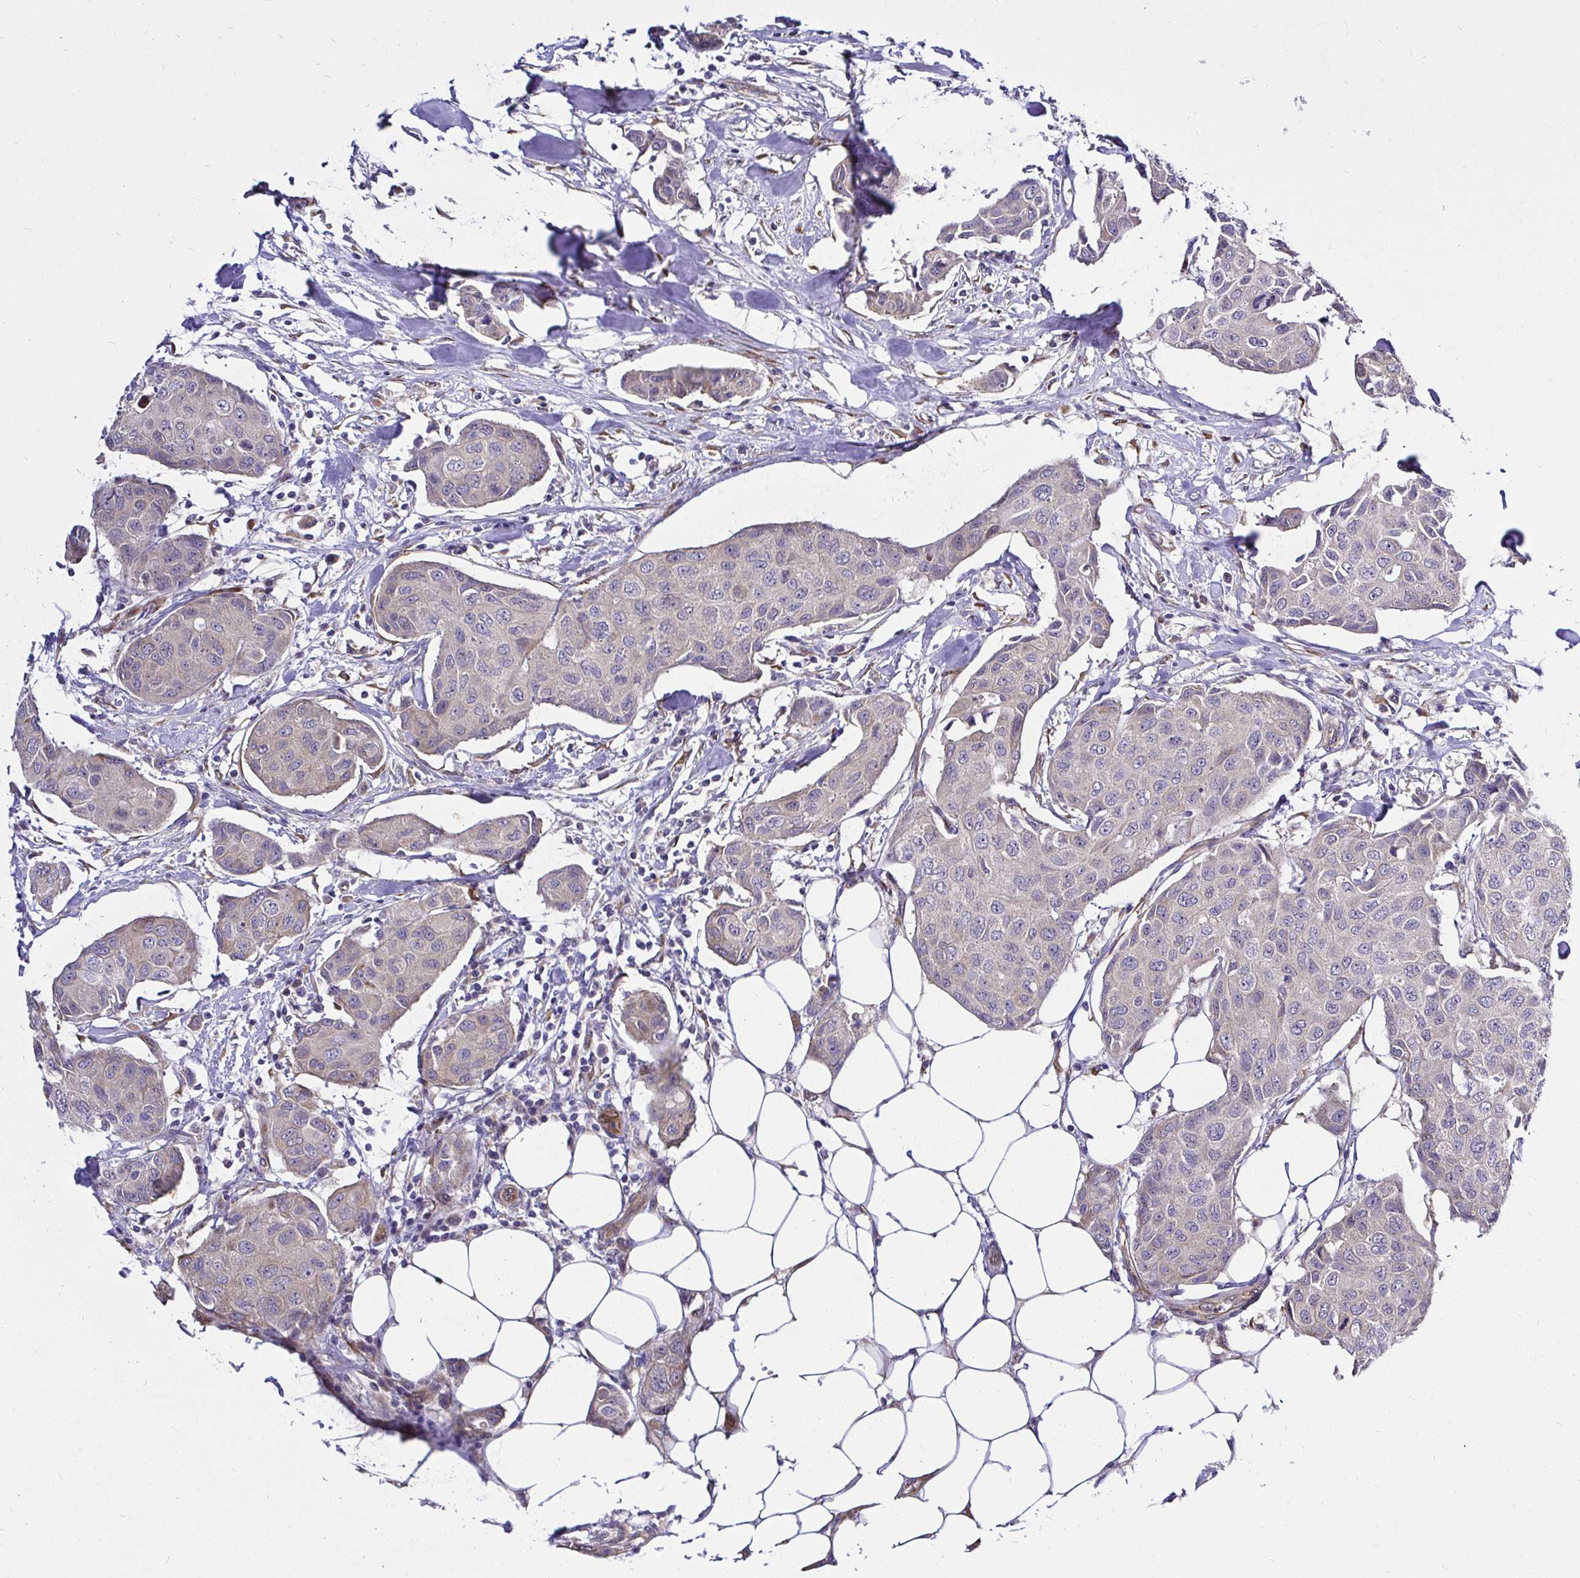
{"staining": {"intensity": "negative", "quantity": "none", "location": "none"}, "tissue": "breast cancer", "cell_type": "Tumor cells", "image_type": "cancer", "snomed": [{"axis": "morphology", "description": "Duct carcinoma"}, {"axis": "topography", "description": "Breast"}, {"axis": "topography", "description": "Lymph node"}], "caption": "Immunohistochemistry (IHC) histopathology image of human intraductal carcinoma (breast) stained for a protein (brown), which shows no staining in tumor cells.", "gene": "CCDC122", "patient": {"sex": "female", "age": 80}}